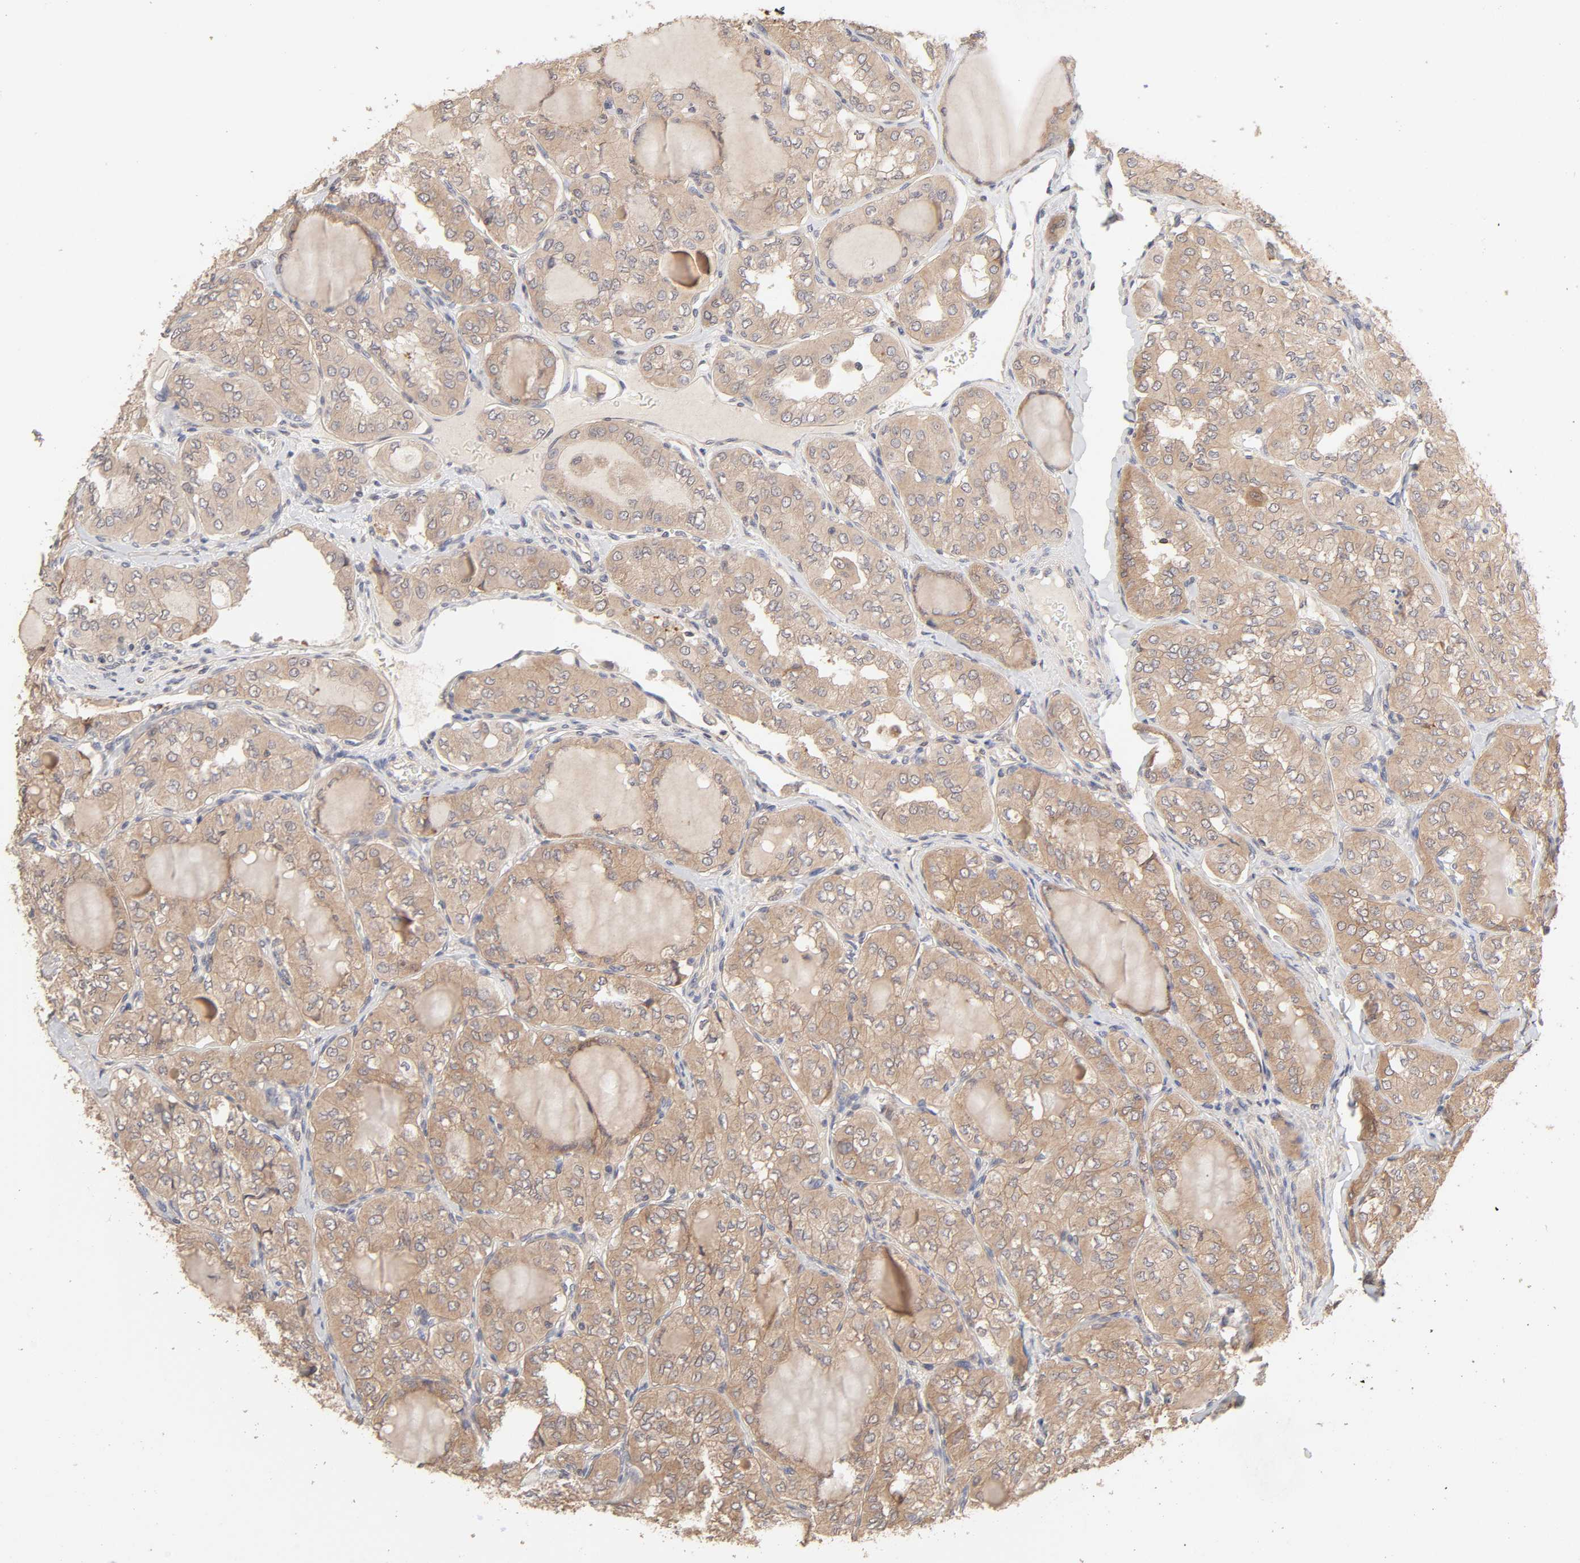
{"staining": {"intensity": "weak", "quantity": ">75%", "location": "cytoplasmic/membranous"}, "tissue": "thyroid cancer", "cell_type": "Tumor cells", "image_type": "cancer", "snomed": [{"axis": "morphology", "description": "Papillary adenocarcinoma, NOS"}, {"axis": "topography", "description": "Thyroid gland"}], "caption": "Thyroid cancer (papillary adenocarcinoma) stained for a protein demonstrates weak cytoplasmic/membranous positivity in tumor cells.", "gene": "AP1G2", "patient": {"sex": "male", "age": 20}}